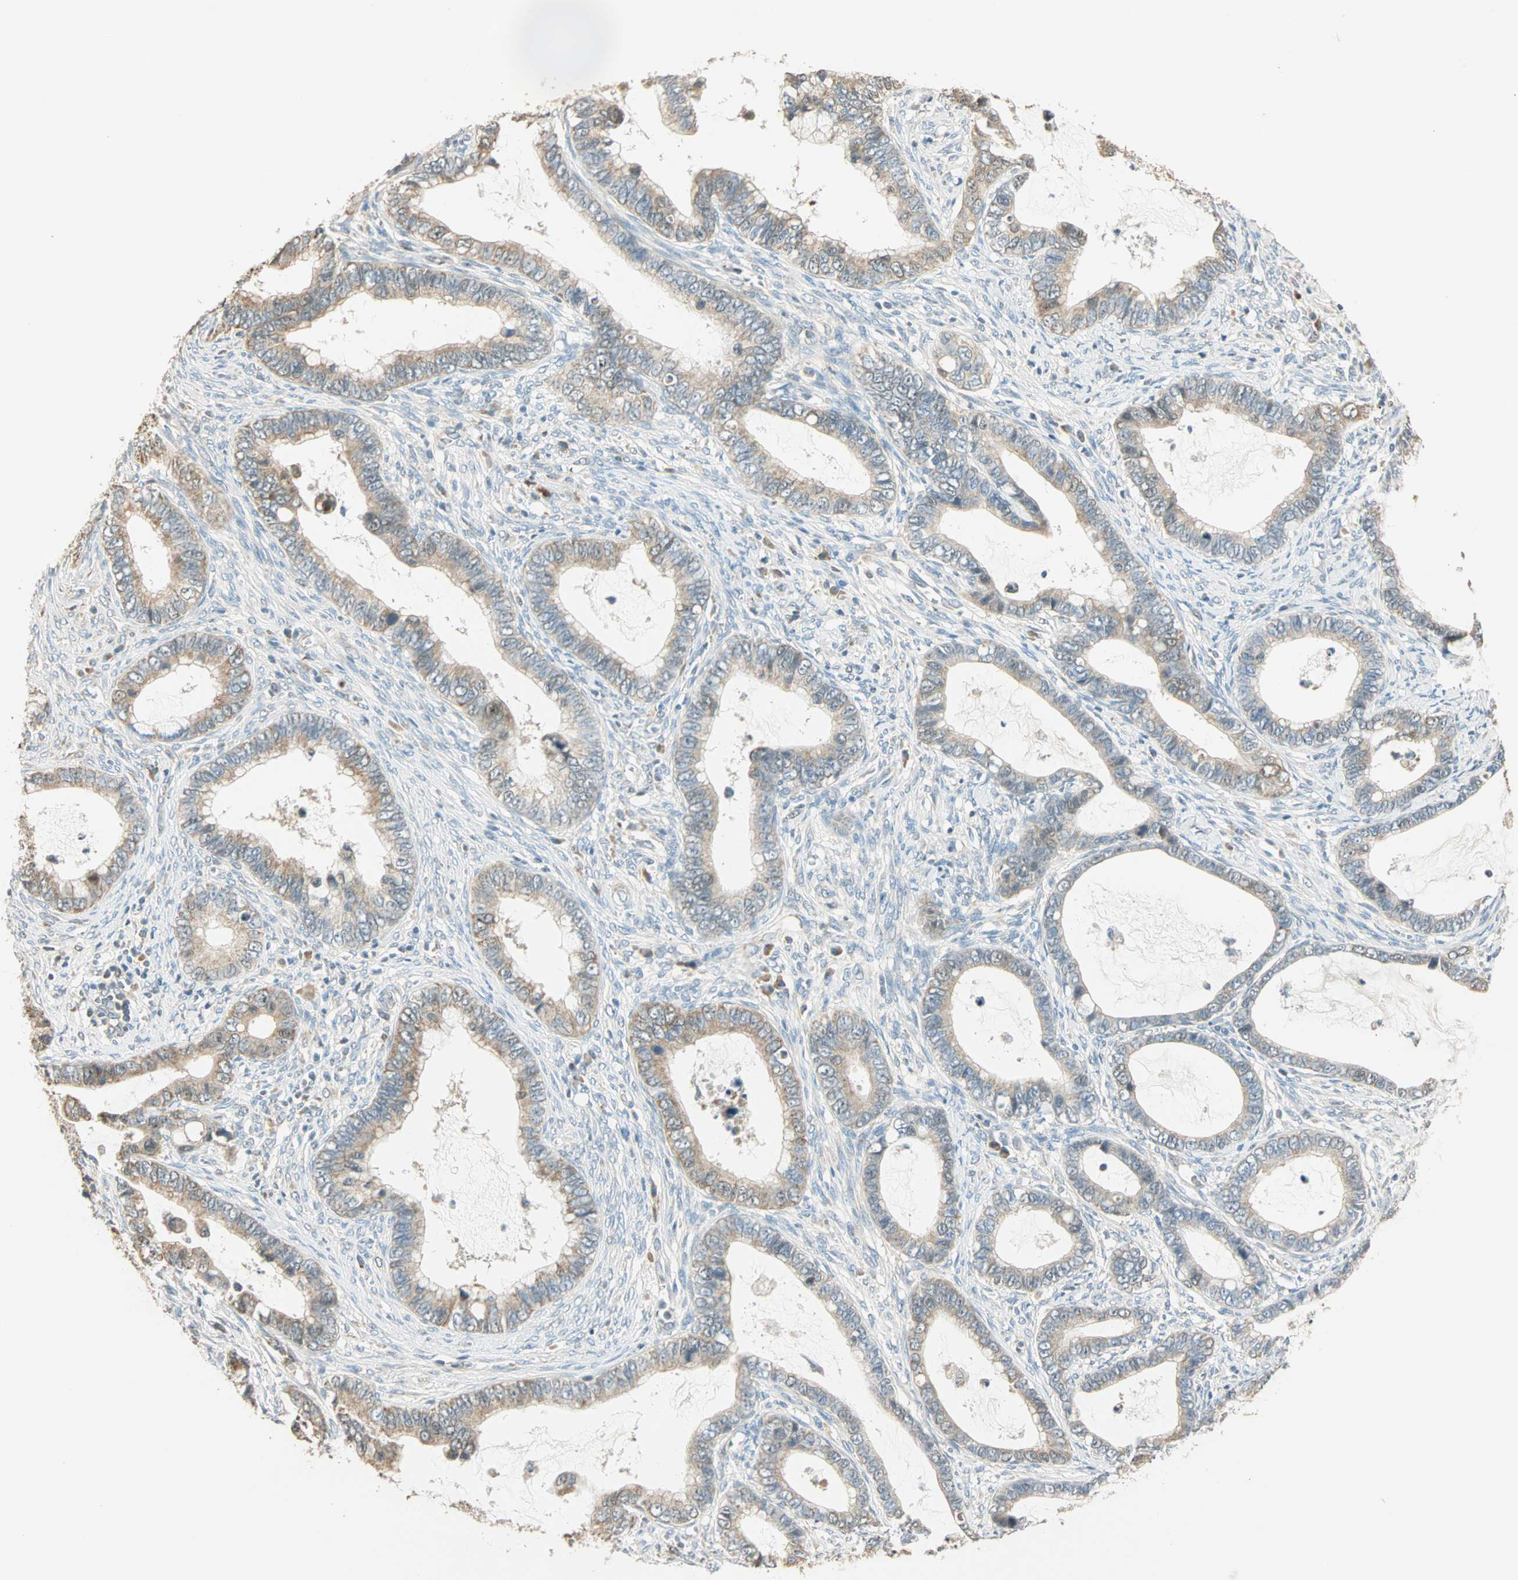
{"staining": {"intensity": "weak", "quantity": "25%-75%", "location": "cytoplasmic/membranous"}, "tissue": "cervical cancer", "cell_type": "Tumor cells", "image_type": "cancer", "snomed": [{"axis": "morphology", "description": "Adenocarcinoma, NOS"}, {"axis": "topography", "description": "Cervix"}], "caption": "Tumor cells exhibit low levels of weak cytoplasmic/membranous expression in approximately 25%-75% of cells in human cervical cancer.", "gene": "RAD18", "patient": {"sex": "female", "age": 44}}